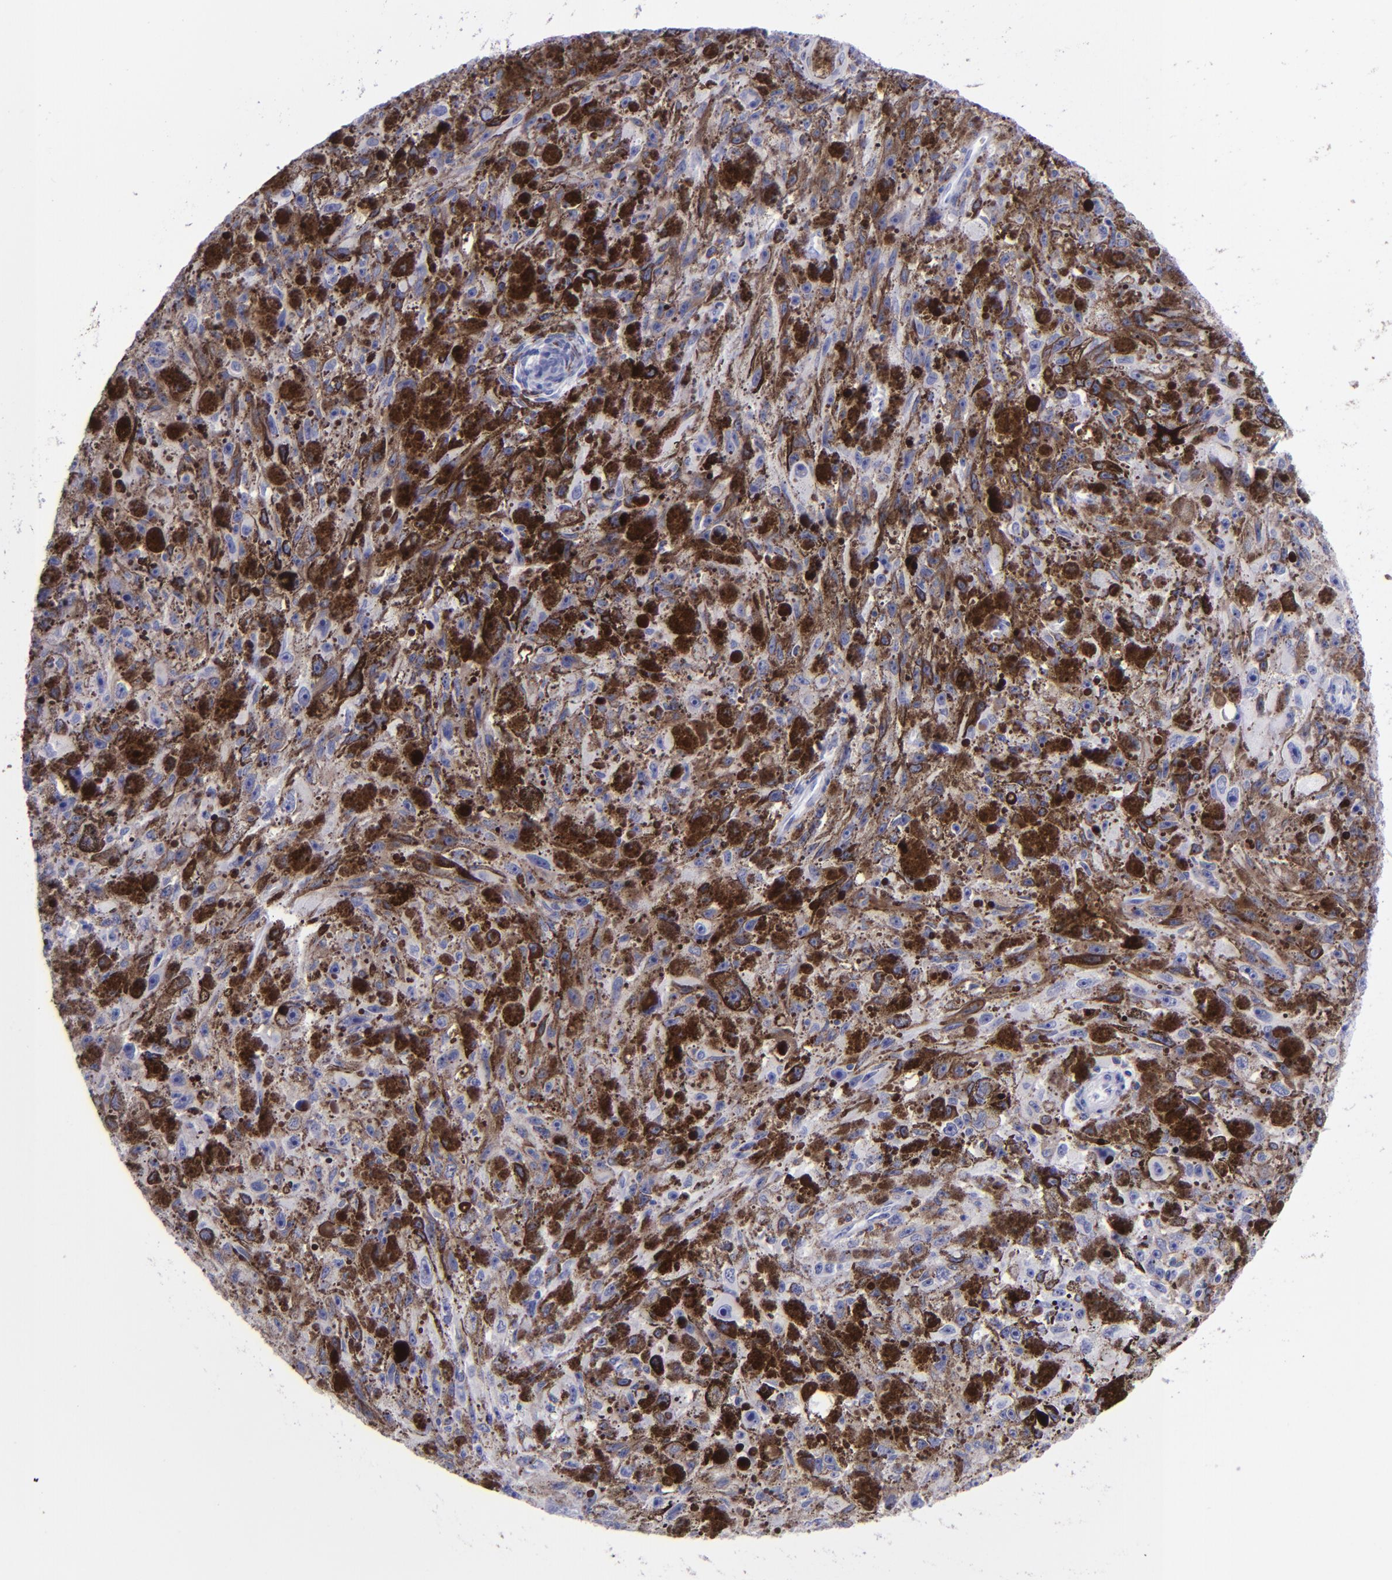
{"staining": {"intensity": "negative", "quantity": "none", "location": "none"}, "tissue": "melanoma", "cell_type": "Tumor cells", "image_type": "cancer", "snomed": [{"axis": "morphology", "description": "Malignant melanoma, NOS"}, {"axis": "topography", "description": "Skin"}], "caption": "Melanoma stained for a protein using immunohistochemistry exhibits no expression tumor cells.", "gene": "CD37", "patient": {"sex": "female", "age": 104}}